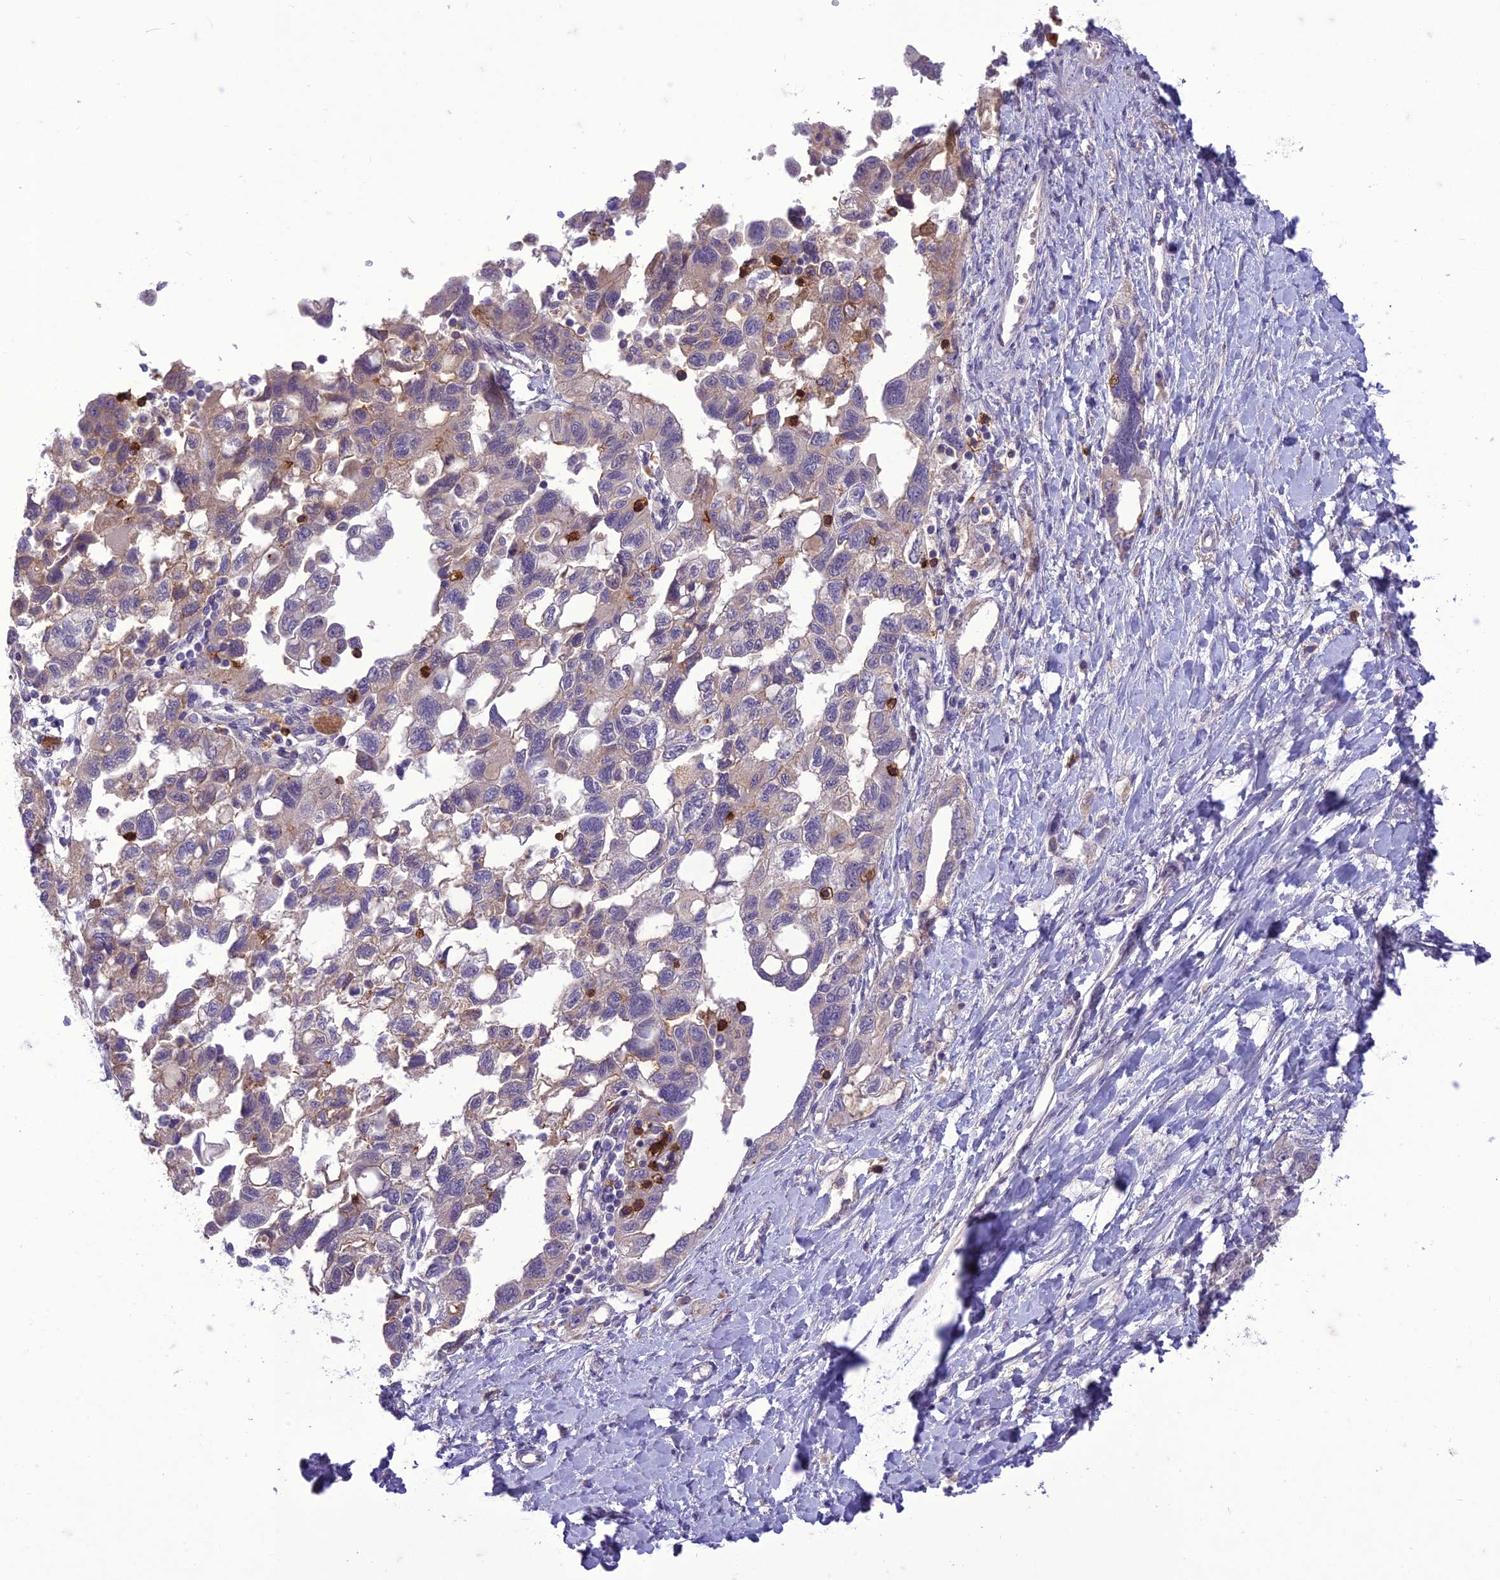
{"staining": {"intensity": "negative", "quantity": "none", "location": "none"}, "tissue": "ovarian cancer", "cell_type": "Tumor cells", "image_type": "cancer", "snomed": [{"axis": "morphology", "description": "Carcinoma, NOS"}, {"axis": "morphology", "description": "Cystadenocarcinoma, serous, NOS"}, {"axis": "topography", "description": "Ovary"}], "caption": "This is an immunohistochemistry image of human serous cystadenocarcinoma (ovarian). There is no staining in tumor cells.", "gene": "ITGAE", "patient": {"sex": "female", "age": 69}}